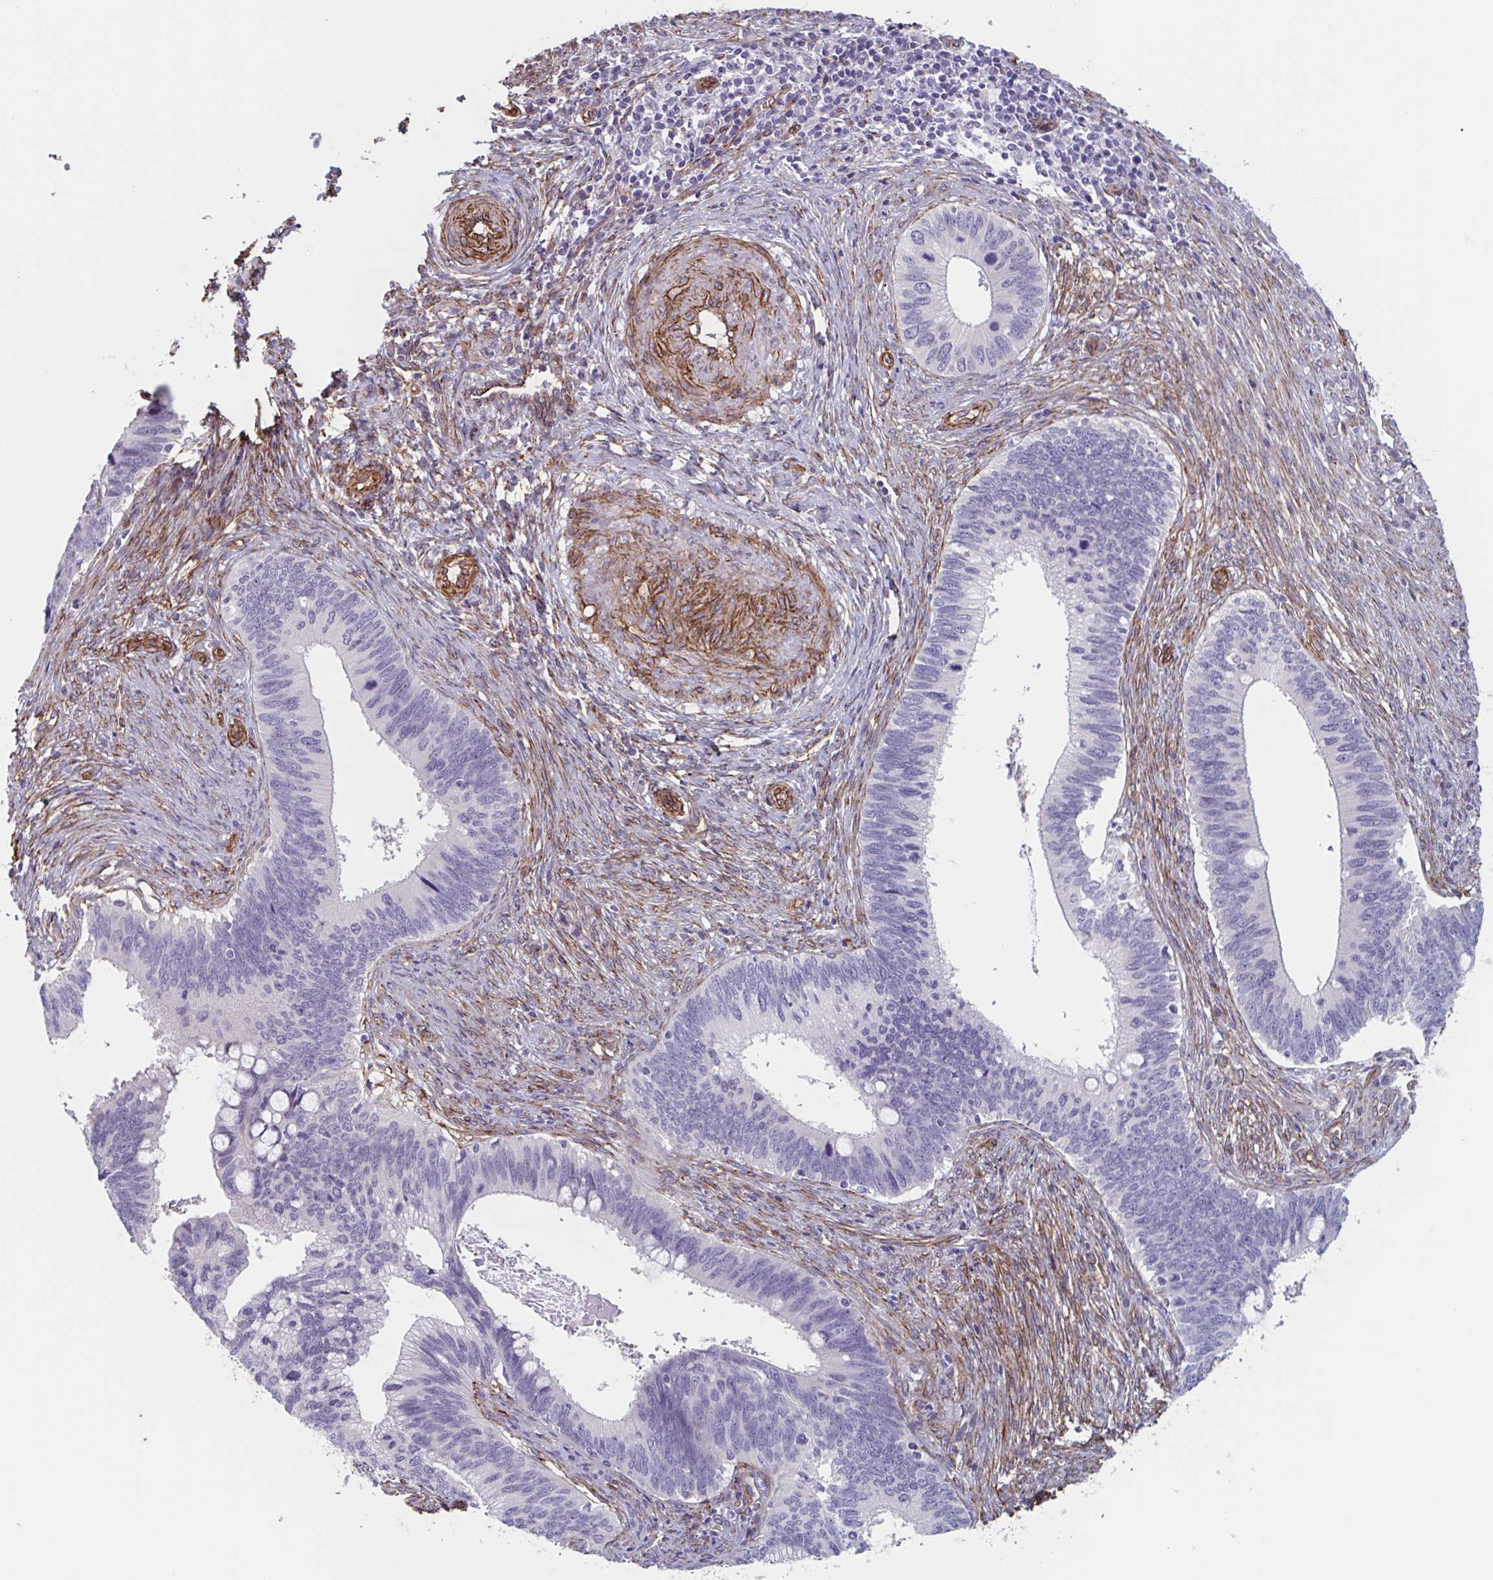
{"staining": {"intensity": "negative", "quantity": "none", "location": "none"}, "tissue": "cervical cancer", "cell_type": "Tumor cells", "image_type": "cancer", "snomed": [{"axis": "morphology", "description": "Adenocarcinoma, NOS"}, {"axis": "topography", "description": "Cervix"}], "caption": "Tumor cells are negative for protein expression in human cervical adenocarcinoma. The staining is performed using DAB brown chromogen with nuclei counter-stained in using hematoxylin.", "gene": "CITED4", "patient": {"sex": "female", "age": 42}}